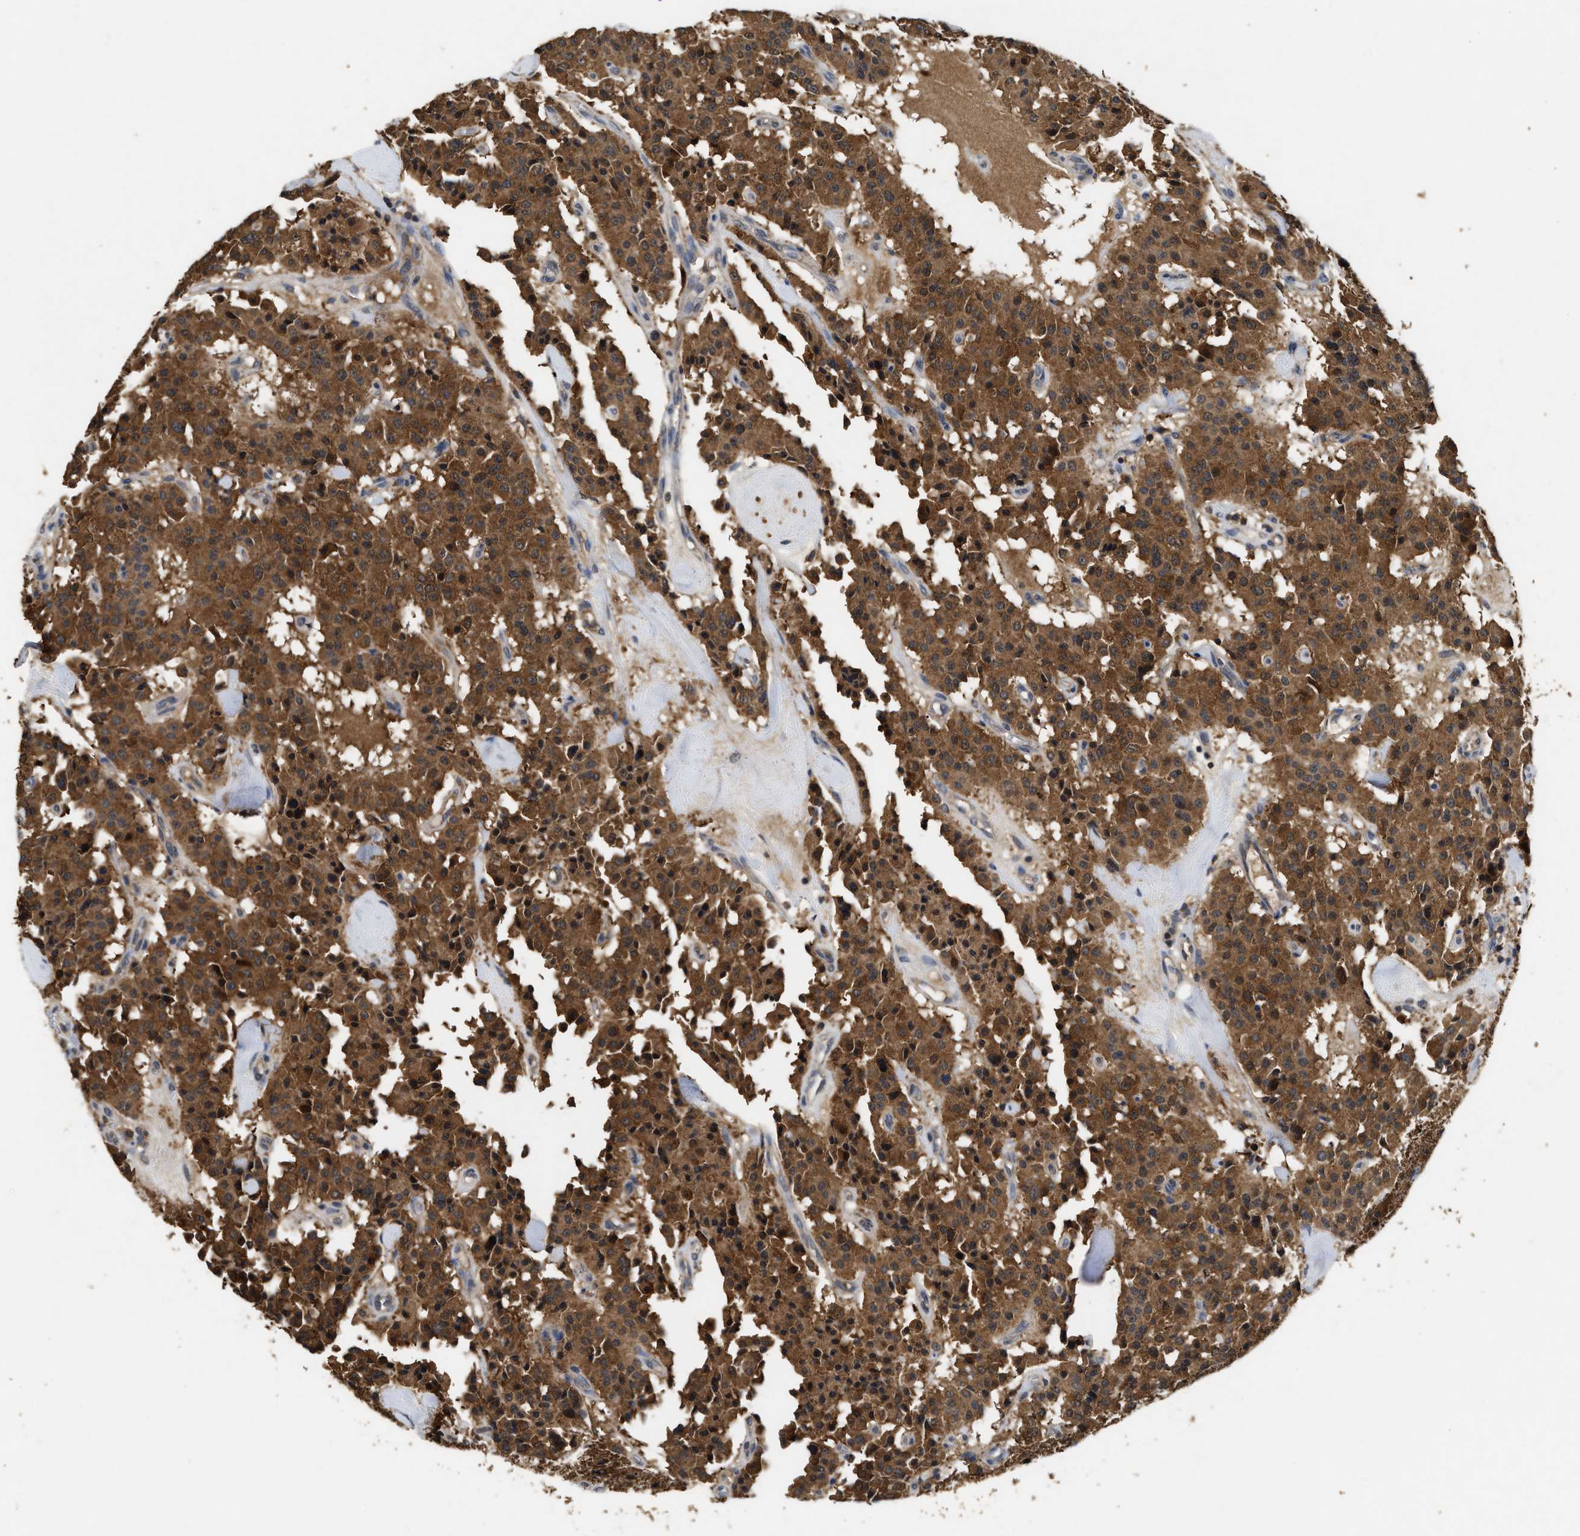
{"staining": {"intensity": "moderate", "quantity": ">75%", "location": "cytoplasmic/membranous"}, "tissue": "carcinoid", "cell_type": "Tumor cells", "image_type": "cancer", "snomed": [{"axis": "morphology", "description": "Carcinoid, malignant, NOS"}, {"axis": "topography", "description": "Lung"}], "caption": "IHC staining of carcinoid, which displays medium levels of moderate cytoplasmic/membranous expression in about >75% of tumor cells indicating moderate cytoplasmic/membranous protein positivity. The staining was performed using DAB (brown) for protein detection and nuclei were counterstained in hematoxylin (blue).", "gene": "ACAT2", "patient": {"sex": "male", "age": 30}}